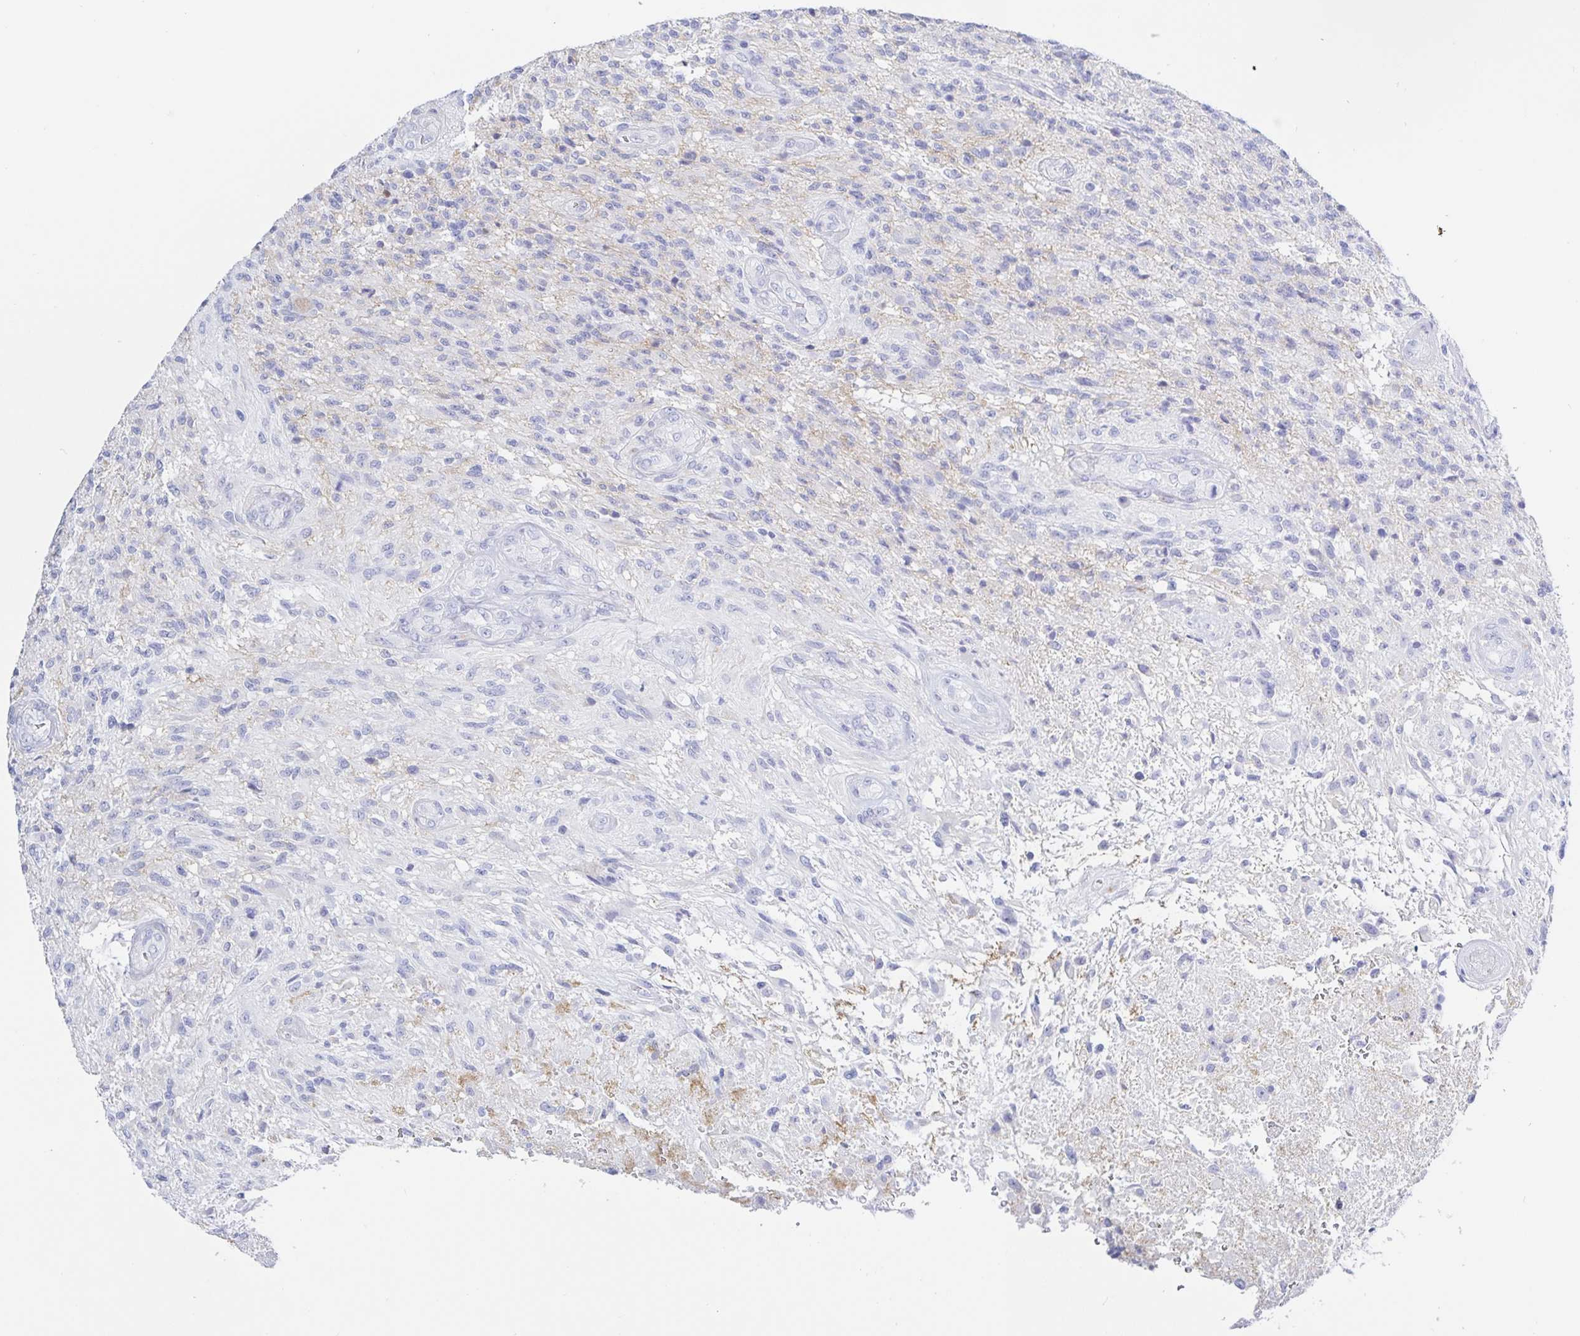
{"staining": {"intensity": "negative", "quantity": "none", "location": "none"}, "tissue": "glioma", "cell_type": "Tumor cells", "image_type": "cancer", "snomed": [{"axis": "morphology", "description": "Glioma, malignant, High grade"}, {"axis": "topography", "description": "Brain"}], "caption": "An image of human malignant glioma (high-grade) is negative for staining in tumor cells.", "gene": "KCNH6", "patient": {"sex": "male", "age": 56}}